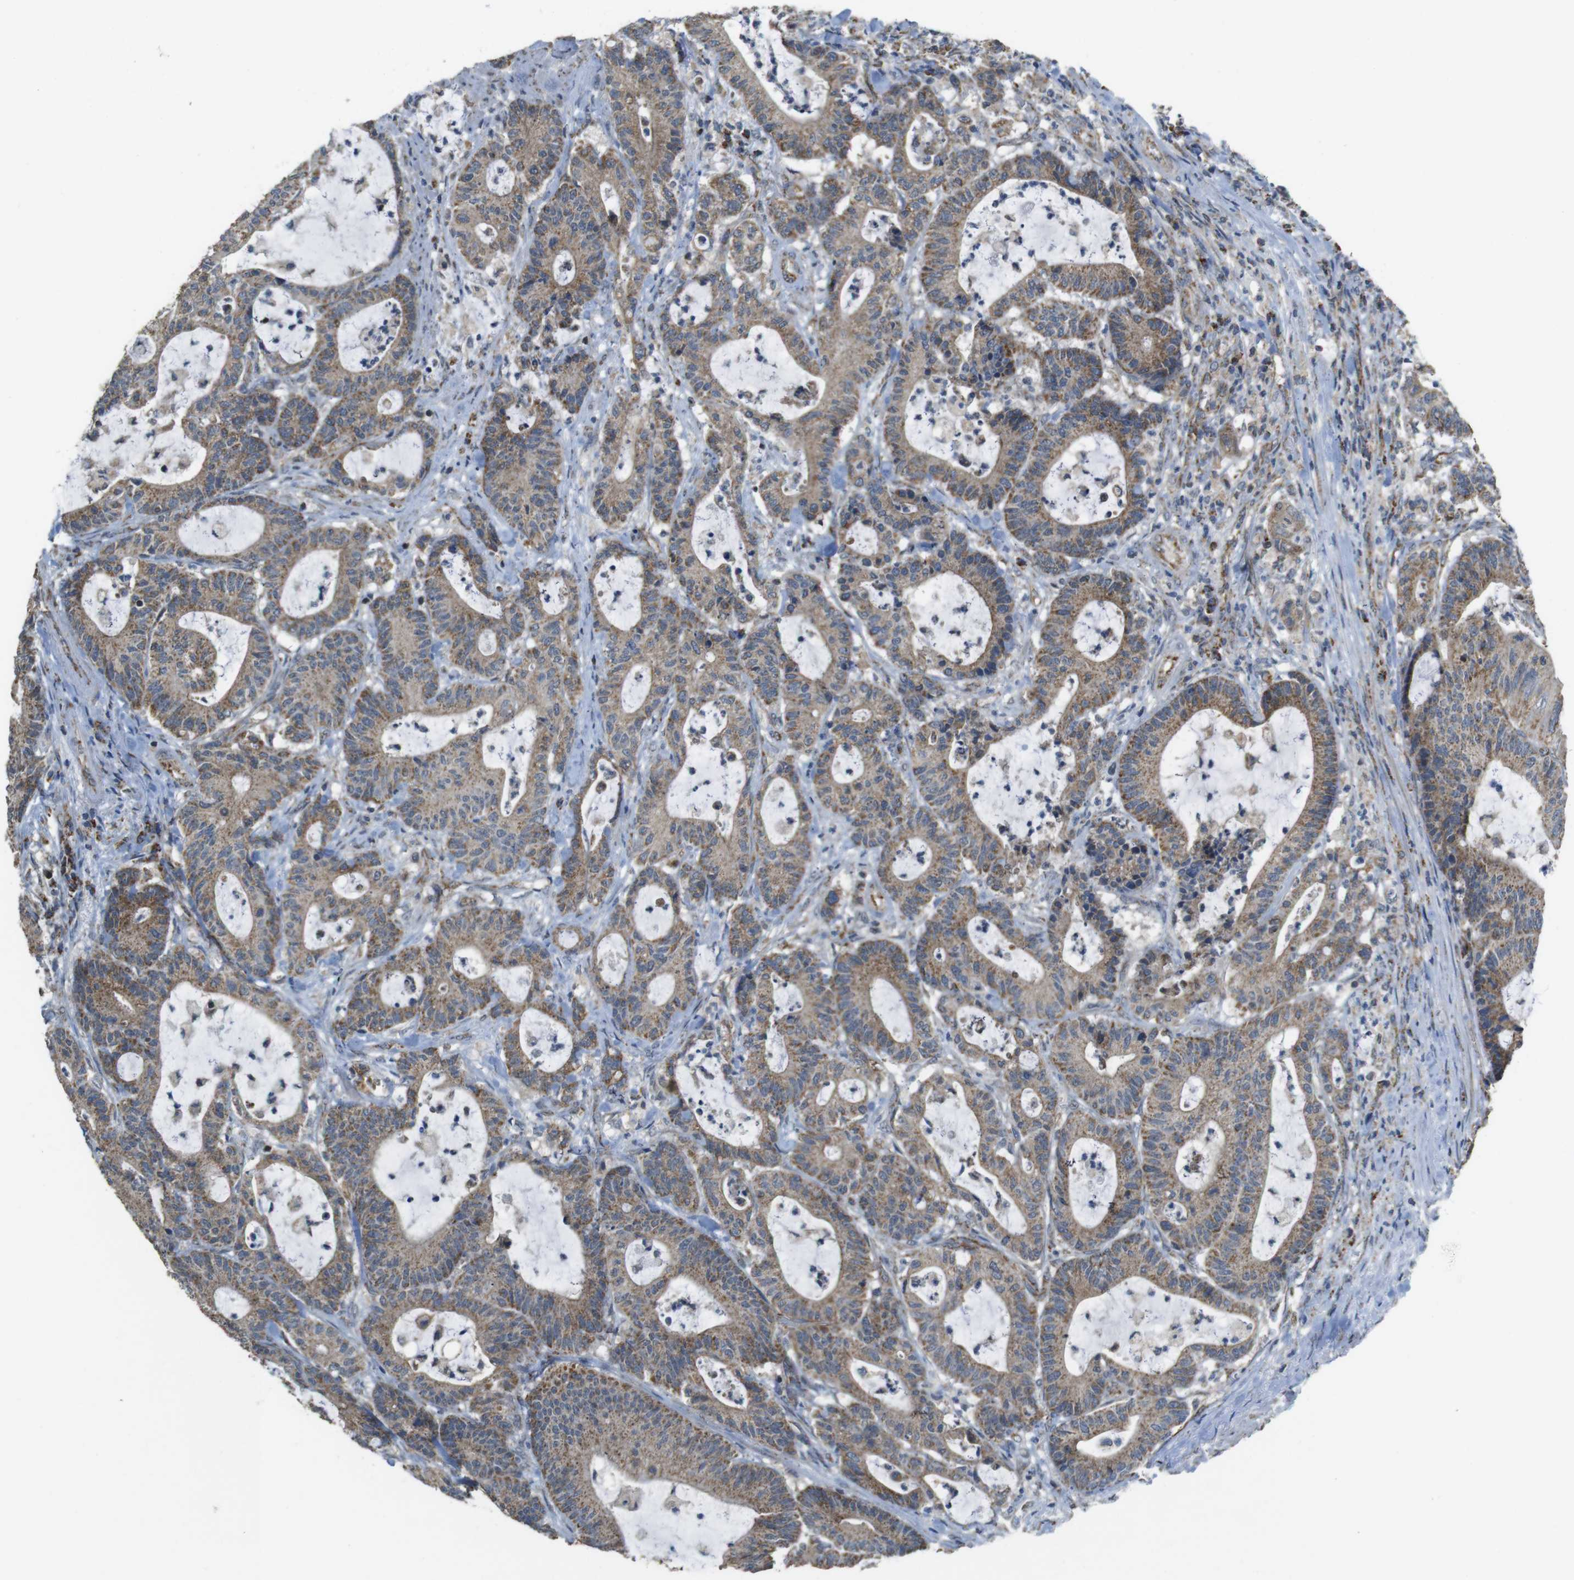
{"staining": {"intensity": "moderate", "quantity": ">75%", "location": "cytoplasmic/membranous"}, "tissue": "colorectal cancer", "cell_type": "Tumor cells", "image_type": "cancer", "snomed": [{"axis": "morphology", "description": "Adenocarcinoma, NOS"}, {"axis": "topography", "description": "Colon"}], "caption": "Colorectal cancer (adenocarcinoma) stained for a protein (brown) demonstrates moderate cytoplasmic/membranous positive positivity in approximately >75% of tumor cells.", "gene": "CALHM2", "patient": {"sex": "female", "age": 84}}